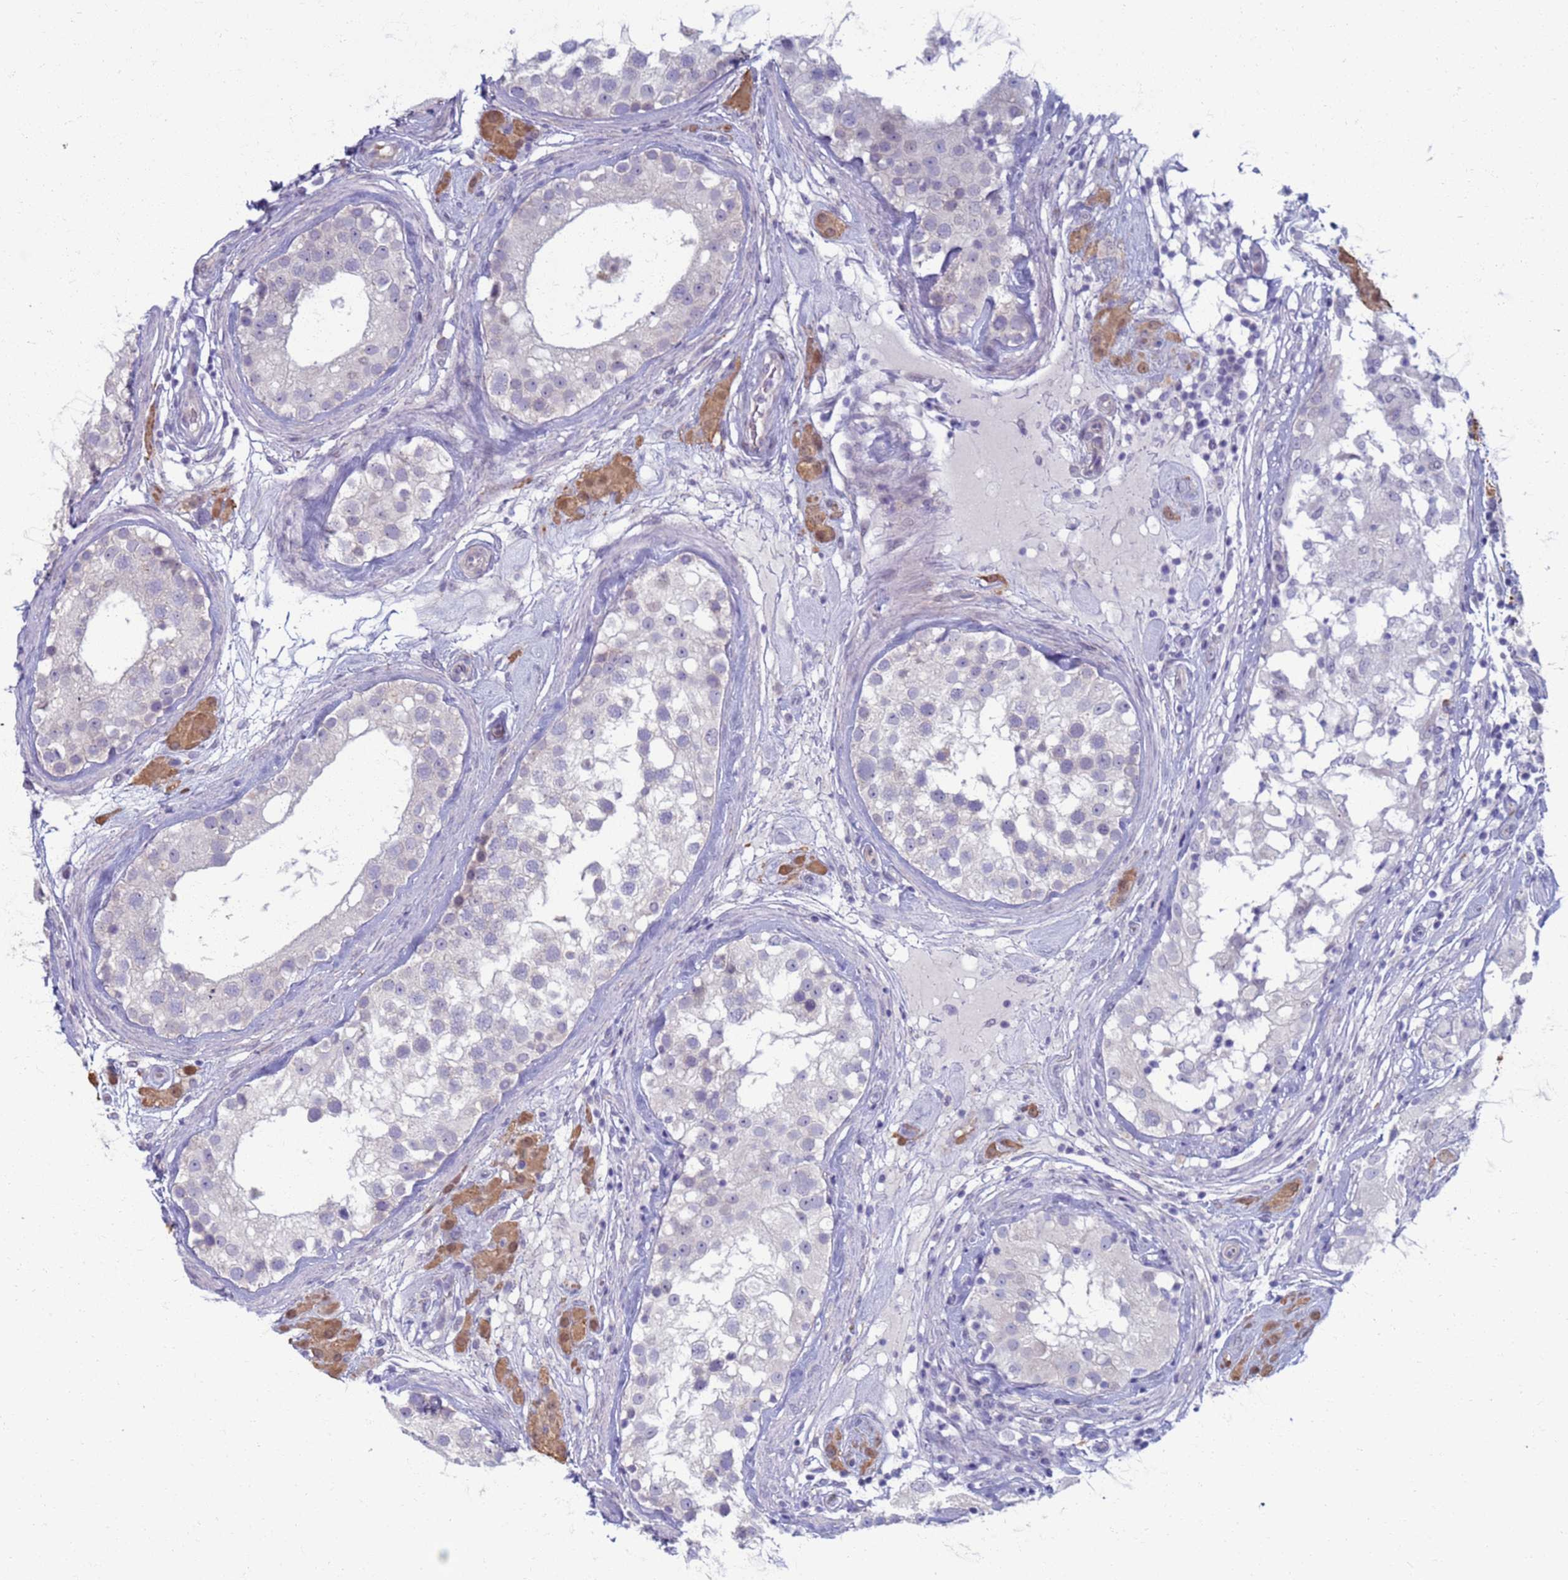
{"staining": {"intensity": "negative", "quantity": "none", "location": "none"}, "tissue": "testis", "cell_type": "Cells in seminiferous ducts", "image_type": "normal", "snomed": [{"axis": "morphology", "description": "Normal tissue, NOS"}, {"axis": "topography", "description": "Testis"}], "caption": "A high-resolution image shows immunohistochemistry staining of unremarkable testis, which displays no significant staining in cells in seminiferous ducts.", "gene": "CLCA2", "patient": {"sex": "male", "age": 46}}